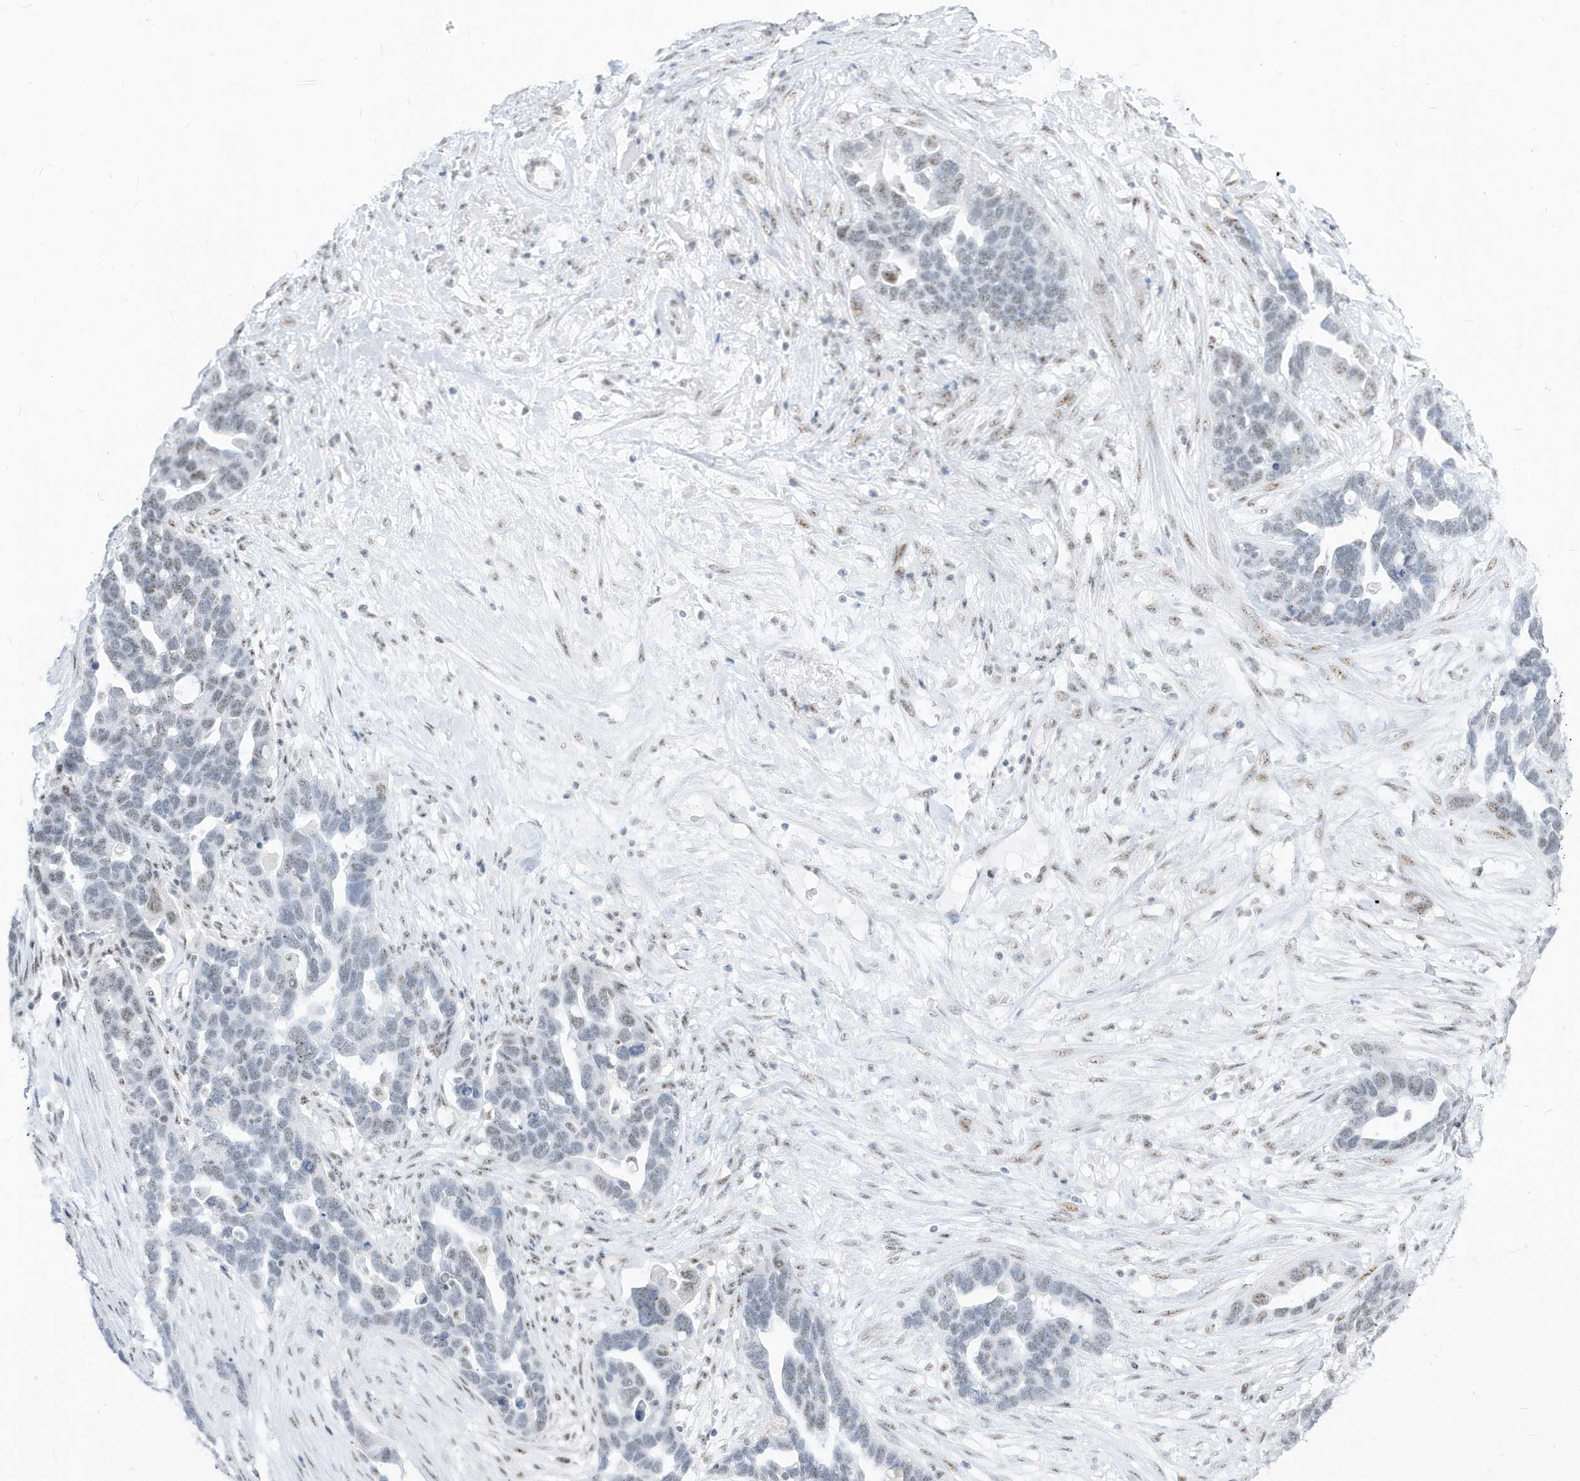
{"staining": {"intensity": "moderate", "quantity": "<25%", "location": "nuclear"}, "tissue": "ovarian cancer", "cell_type": "Tumor cells", "image_type": "cancer", "snomed": [{"axis": "morphology", "description": "Cystadenocarcinoma, serous, NOS"}, {"axis": "topography", "description": "Ovary"}], "caption": "Ovarian serous cystadenocarcinoma stained for a protein (brown) exhibits moderate nuclear positive positivity in about <25% of tumor cells.", "gene": "PLEKHN1", "patient": {"sex": "female", "age": 54}}